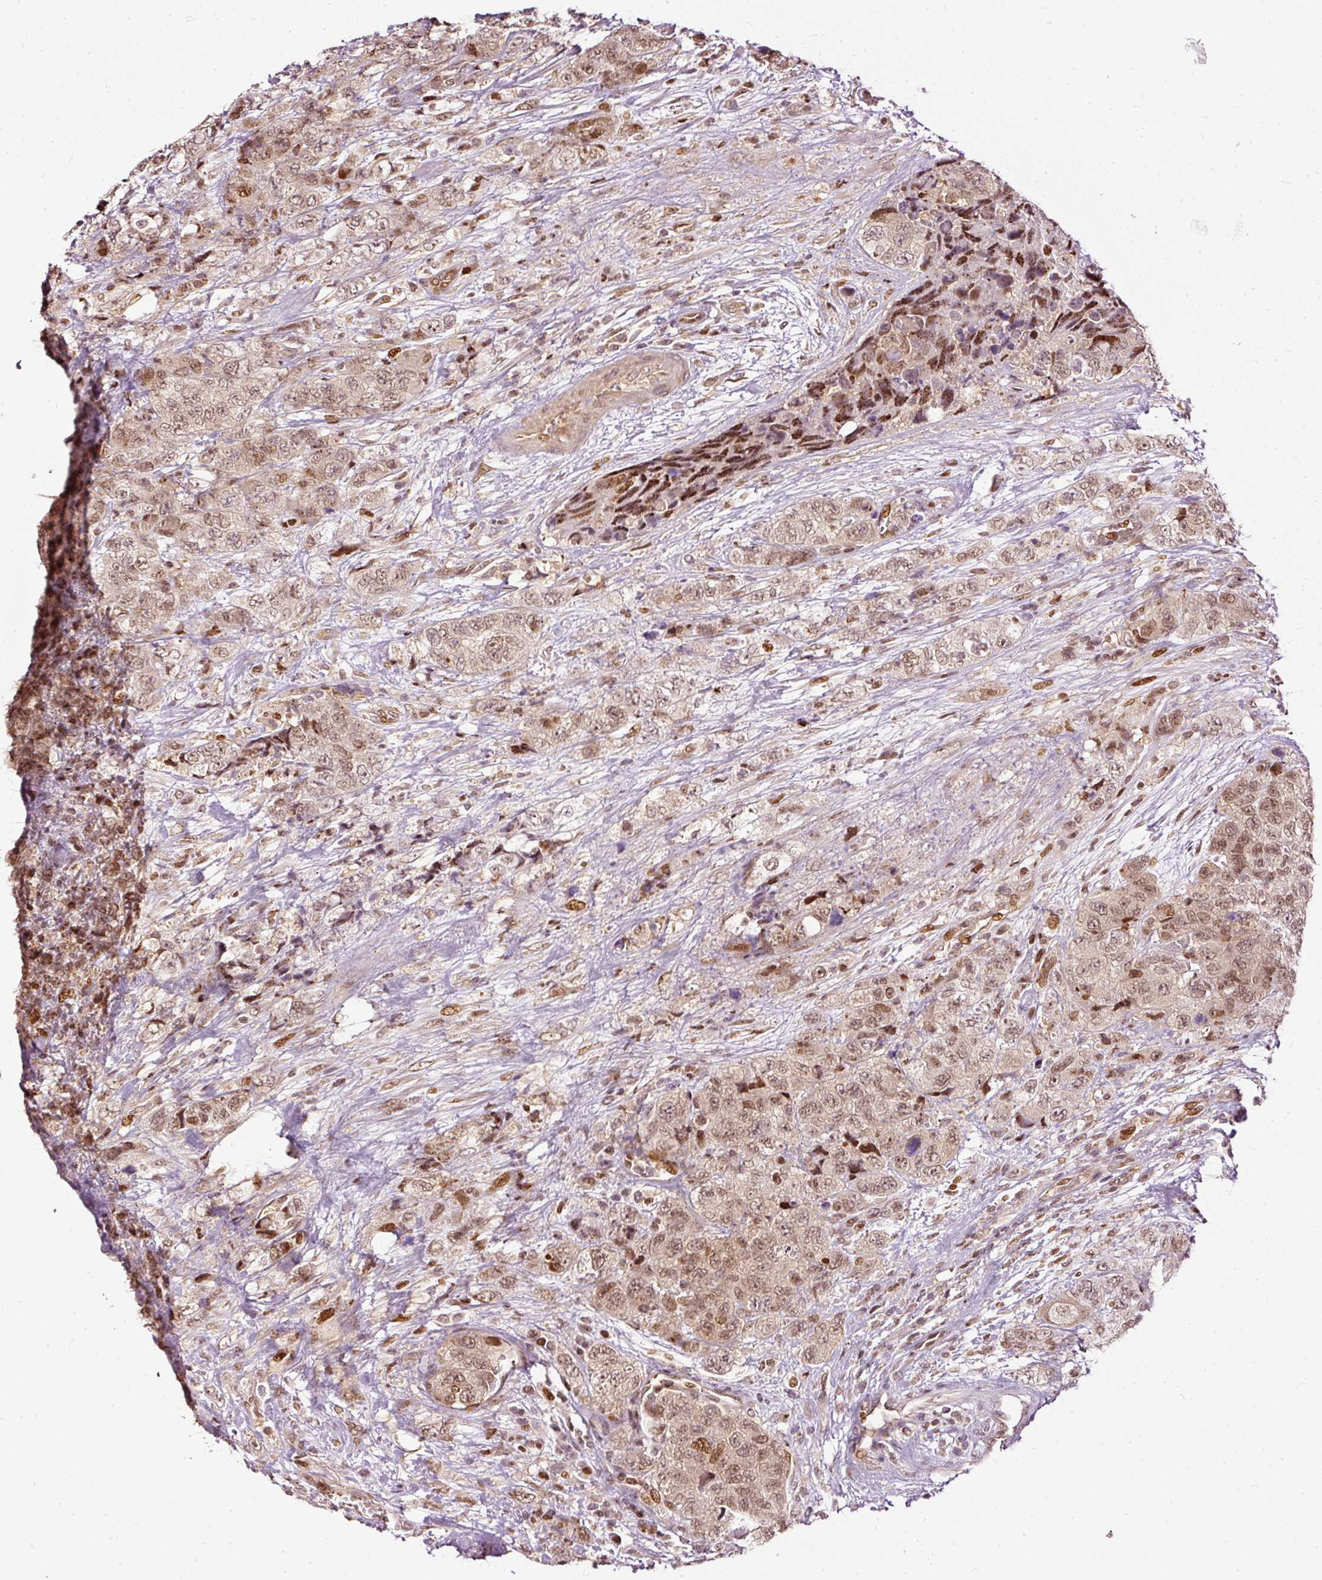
{"staining": {"intensity": "moderate", "quantity": ">75%", "location": "cytoplasmic/membranous,nuclear"}, "tissue": "urothelial cancer", "cell_type": "Tumor cells", "image_type": "cancer", "snomed": [{"axis": "morphology", "description": "Urothelial carcinoma, High grade"}, {"axis": "topography", "description": "Urinary bladder"}], "caption": "Protein expression analysis of human urothelial carcinoma (high-grade) reveals moderate cytoplasmic/membranous and nuclear expression in about >75% of tumor cells.", "gene": "ZNF778", "patient": {"sex": "female", "age": 78}}